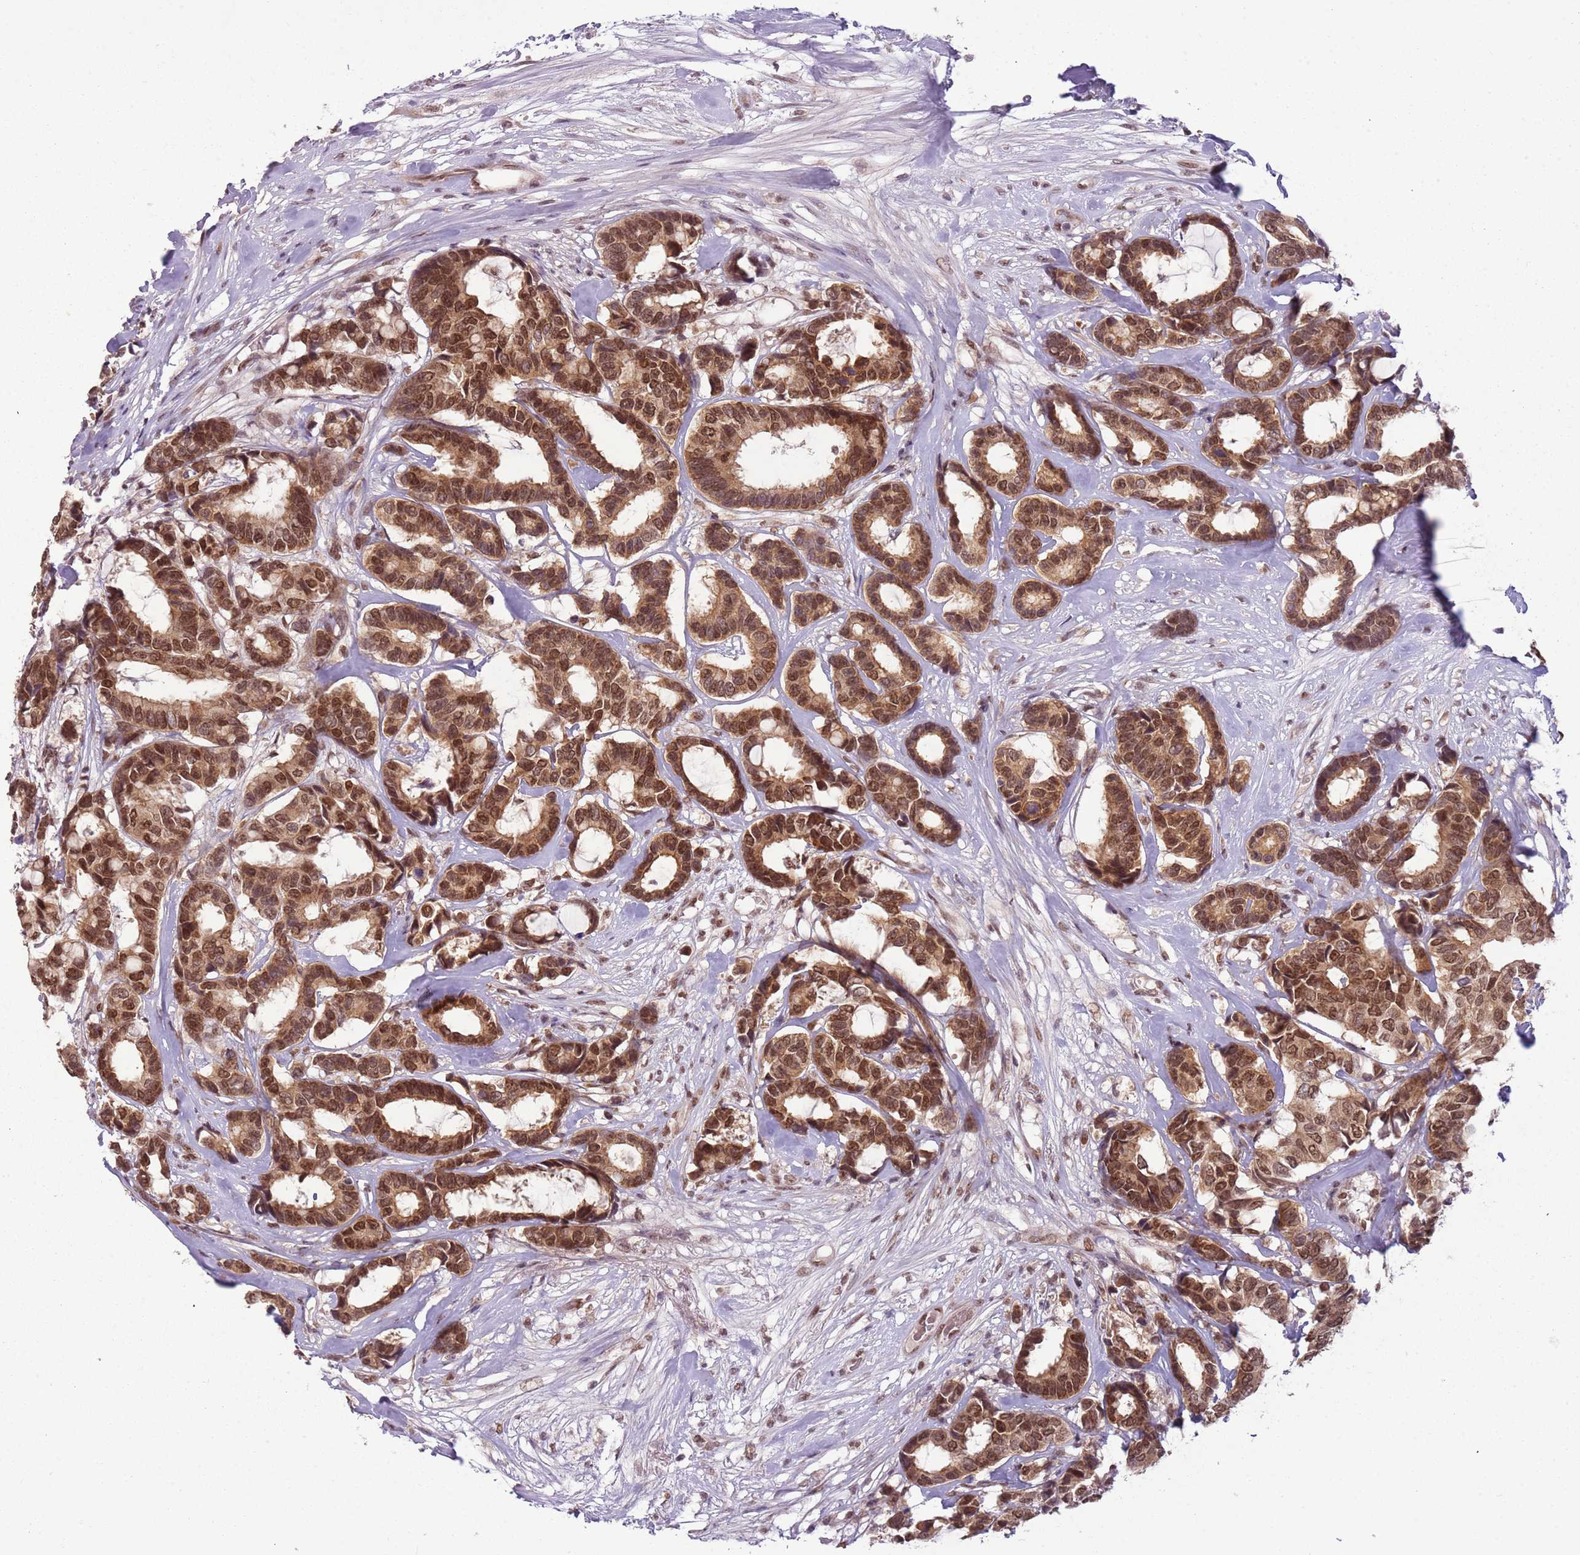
{"staining": {"intensity": "strong", "quantity": ">75%", "location": "nuclear"}, "tissue": "breast cancer", "cell_type": "Tumor cells", "image_type": "cancer", "snomed": [{"axis": "morphology", "description": "Duct carcinoma"}, {"axis": "topography", "description": "Breast"}], "caption": "An image of human breast intraductal carcinoma stained for a protein displays strong nuclear brown staining in tumor cells. (DAB IHC with brightfield microscopy, high magnification).", "gene": "FAM120AOS", "patient": {"sex": "female", "age": 87}}